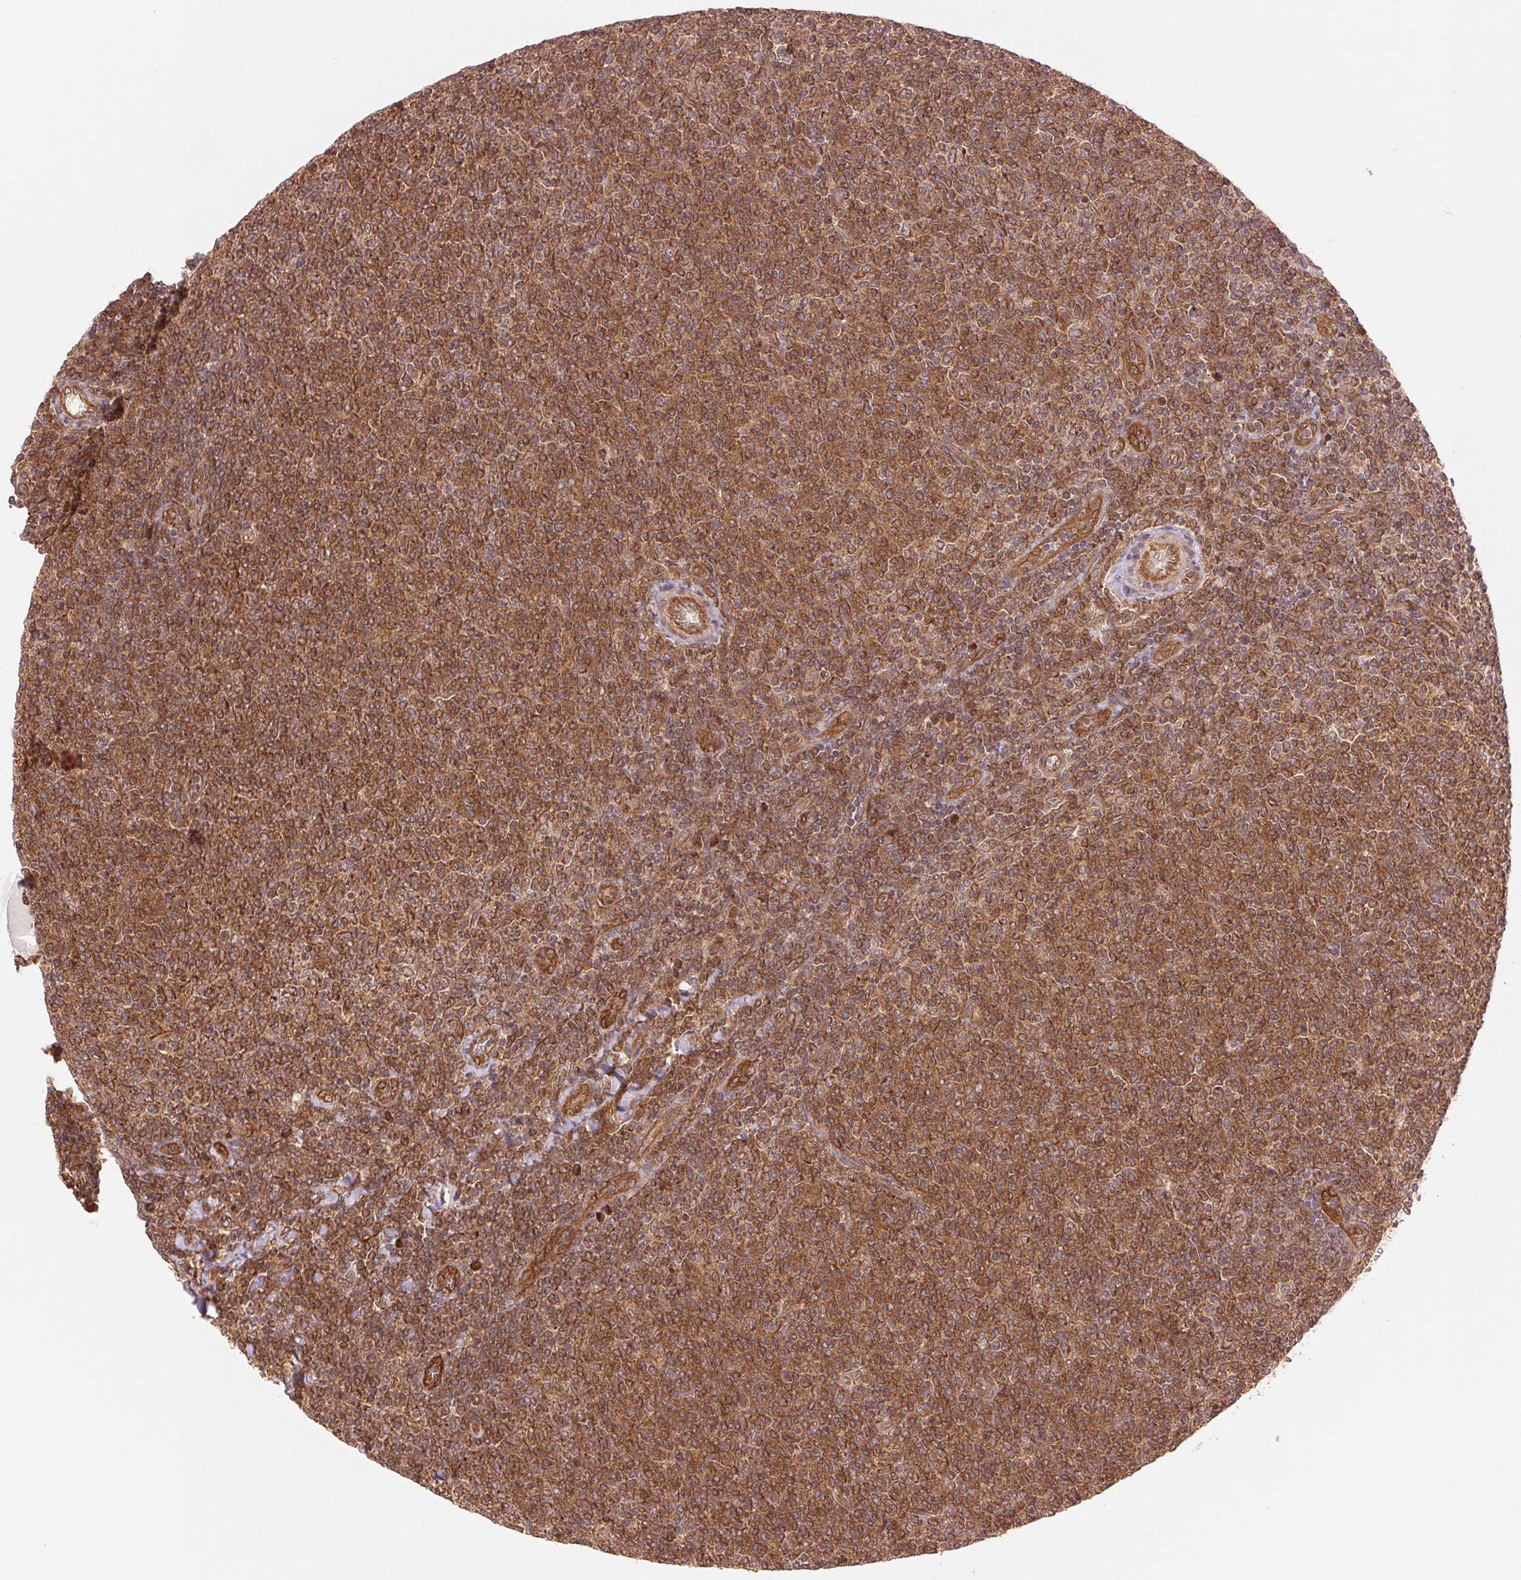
{"staining": {"intensity": "moderate", "quantity": ">75%", "location": "cytoplasmic/membranous"}, "tissue": "lymphoma", "cell_type": "Tumor cells", "image_type": "cancer", "snomed": [{"axis": "morphology", "description": "Malignant lymphoma, non-Hodgkin's type, Low grade"}, {"axis": "topography", "description": "Lymph node"}], "caption": "Immunohistochemistry (DAB) staining of lymphoma demonstrates moderate cytoplasmic/membranous protein positivity in approximately >75% of tumor cells.", "gene": "STARD7", "patient": {"sex": "male", "age": 52}}